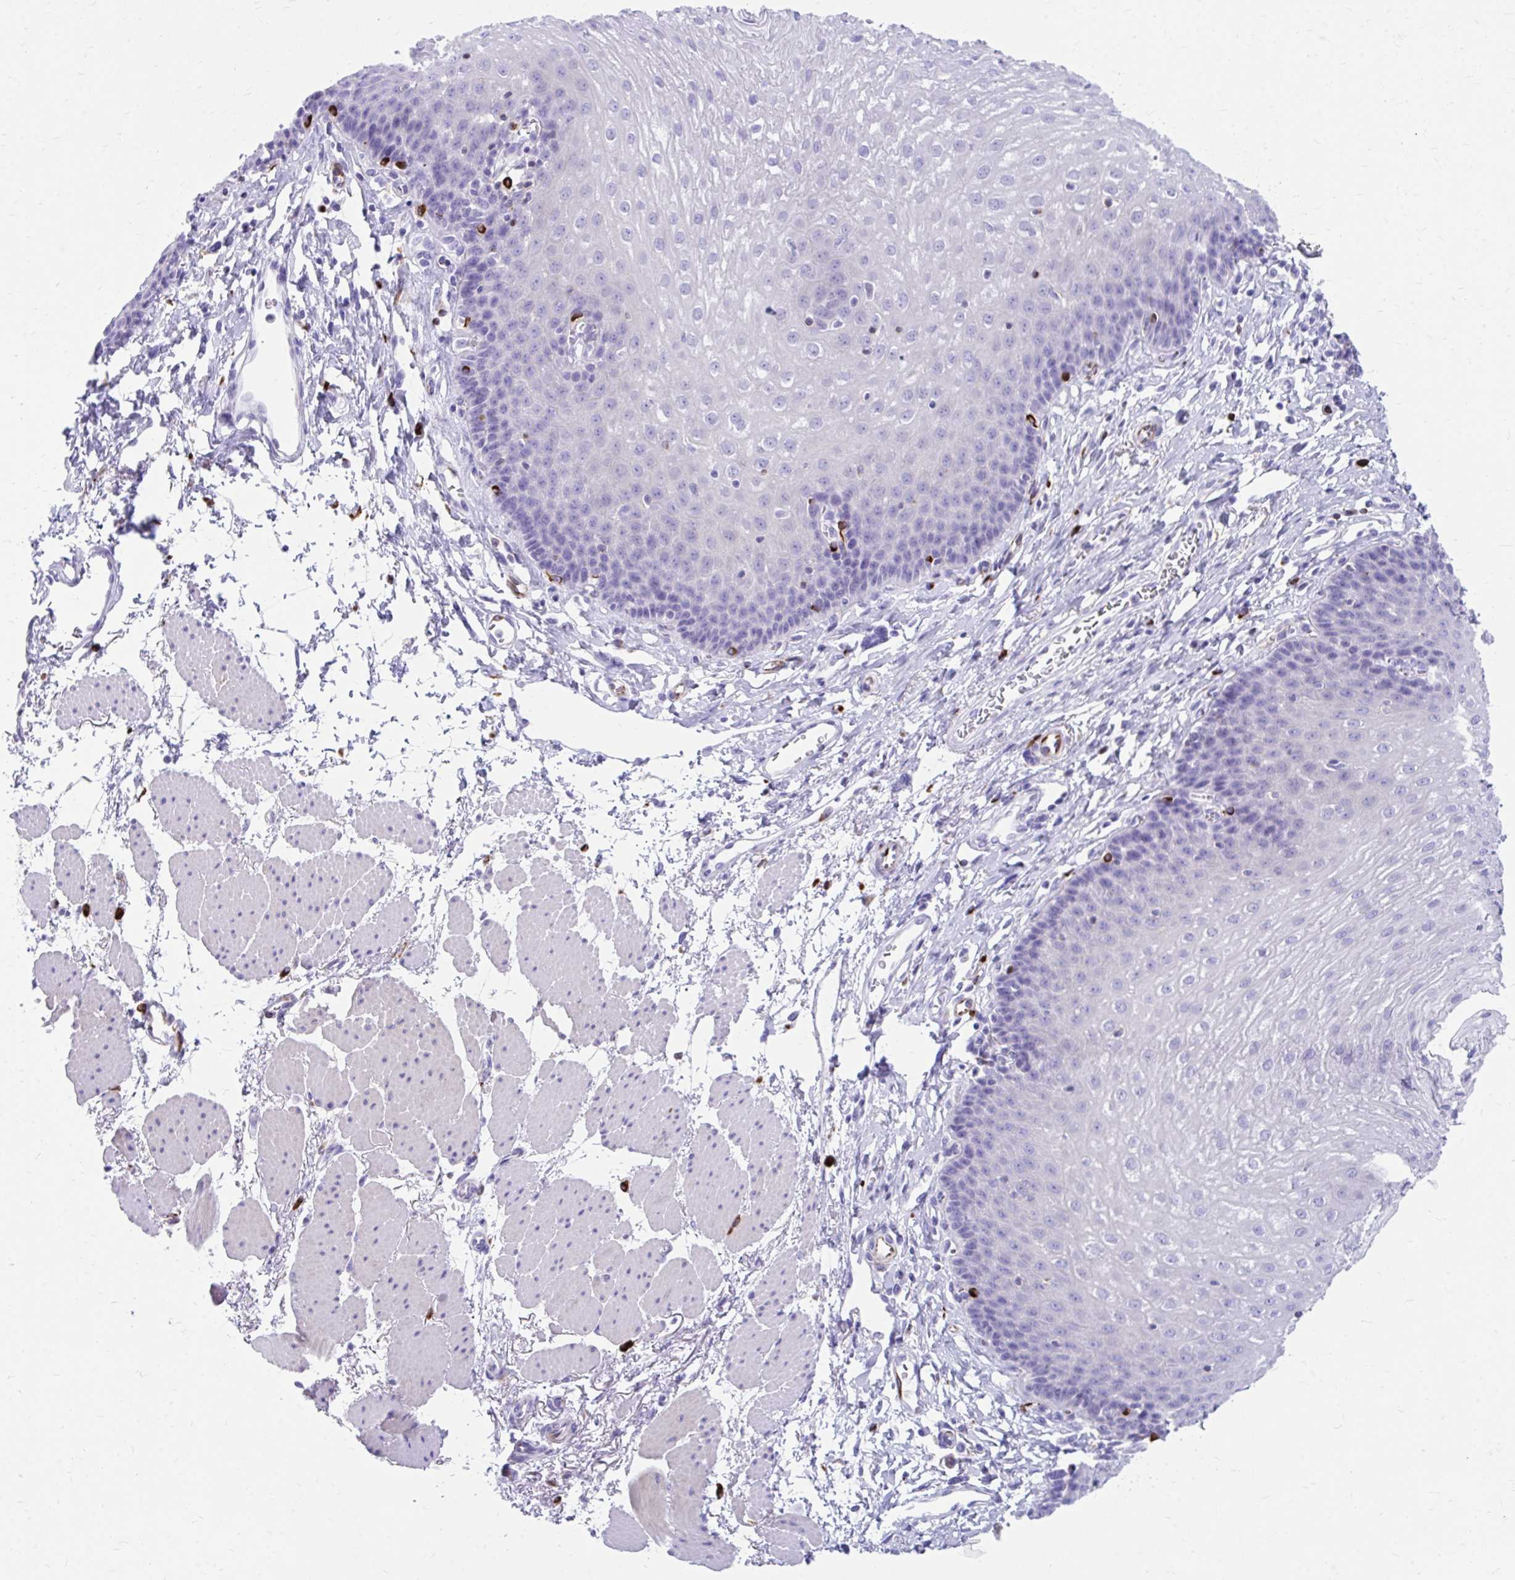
{"staining": {"intensity": "negative", "quantity": "none", "location": "none"}, "tissue": "esophagus", "cell_type": "Squamous epithelial cells", "image_type": "normal", "snomed": [{"axis": "morphology", "description": "Normal tissue, NOS"}, {"axis": "topography", "description": "Esophagus"}], "caption": "DAB immunohistochemical staining of unremarkable human esophagus demonstrates no significant expression in squamous epithelial cells.", "gene": "ZNF699", "patient": {"sex": "female", "age": 81}}